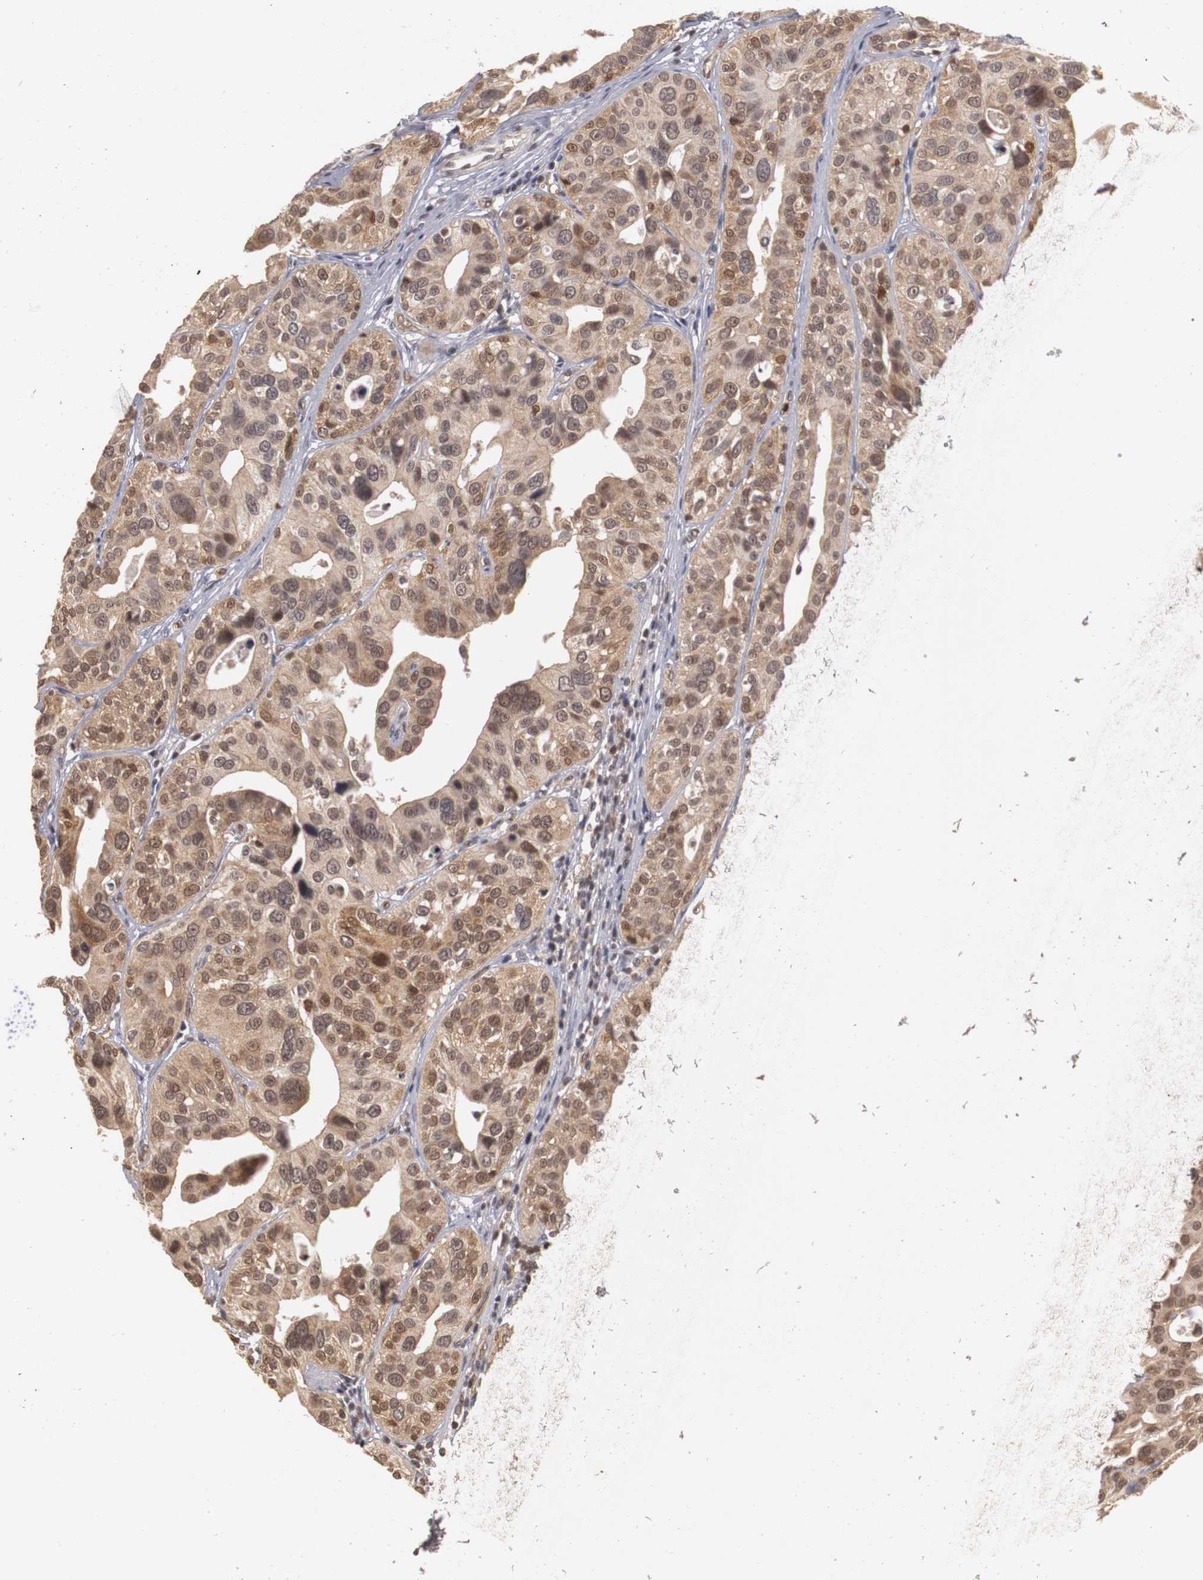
{"staining": {"intensity": "moderate", "quantity": ">75%", "location": "cytoplasmic/membranous,nuclear"}, "tissue": "urothelial cancer", "cell_type": "Tumor cells", "image_type": "cancer", "snomed": [{"axis": "morphology", "description": "Urothelial carcinoma, High grade"}, {"axis": "topography", "description": "Urinary bladder"}], "caption": "High-magnification brightfield microscopy of urothelial cancer stained with DAB (brown) and counterstained with hematoxylin (blue). tumor cells exhibit moderate cytoplasmic/membranous and nuclear staining is identified in about>75% of cells. (IHC, brightfield microscopy, high magnification).", "gene": "PLEKHA1", "patient": {"sex": "male", "age": 56}}